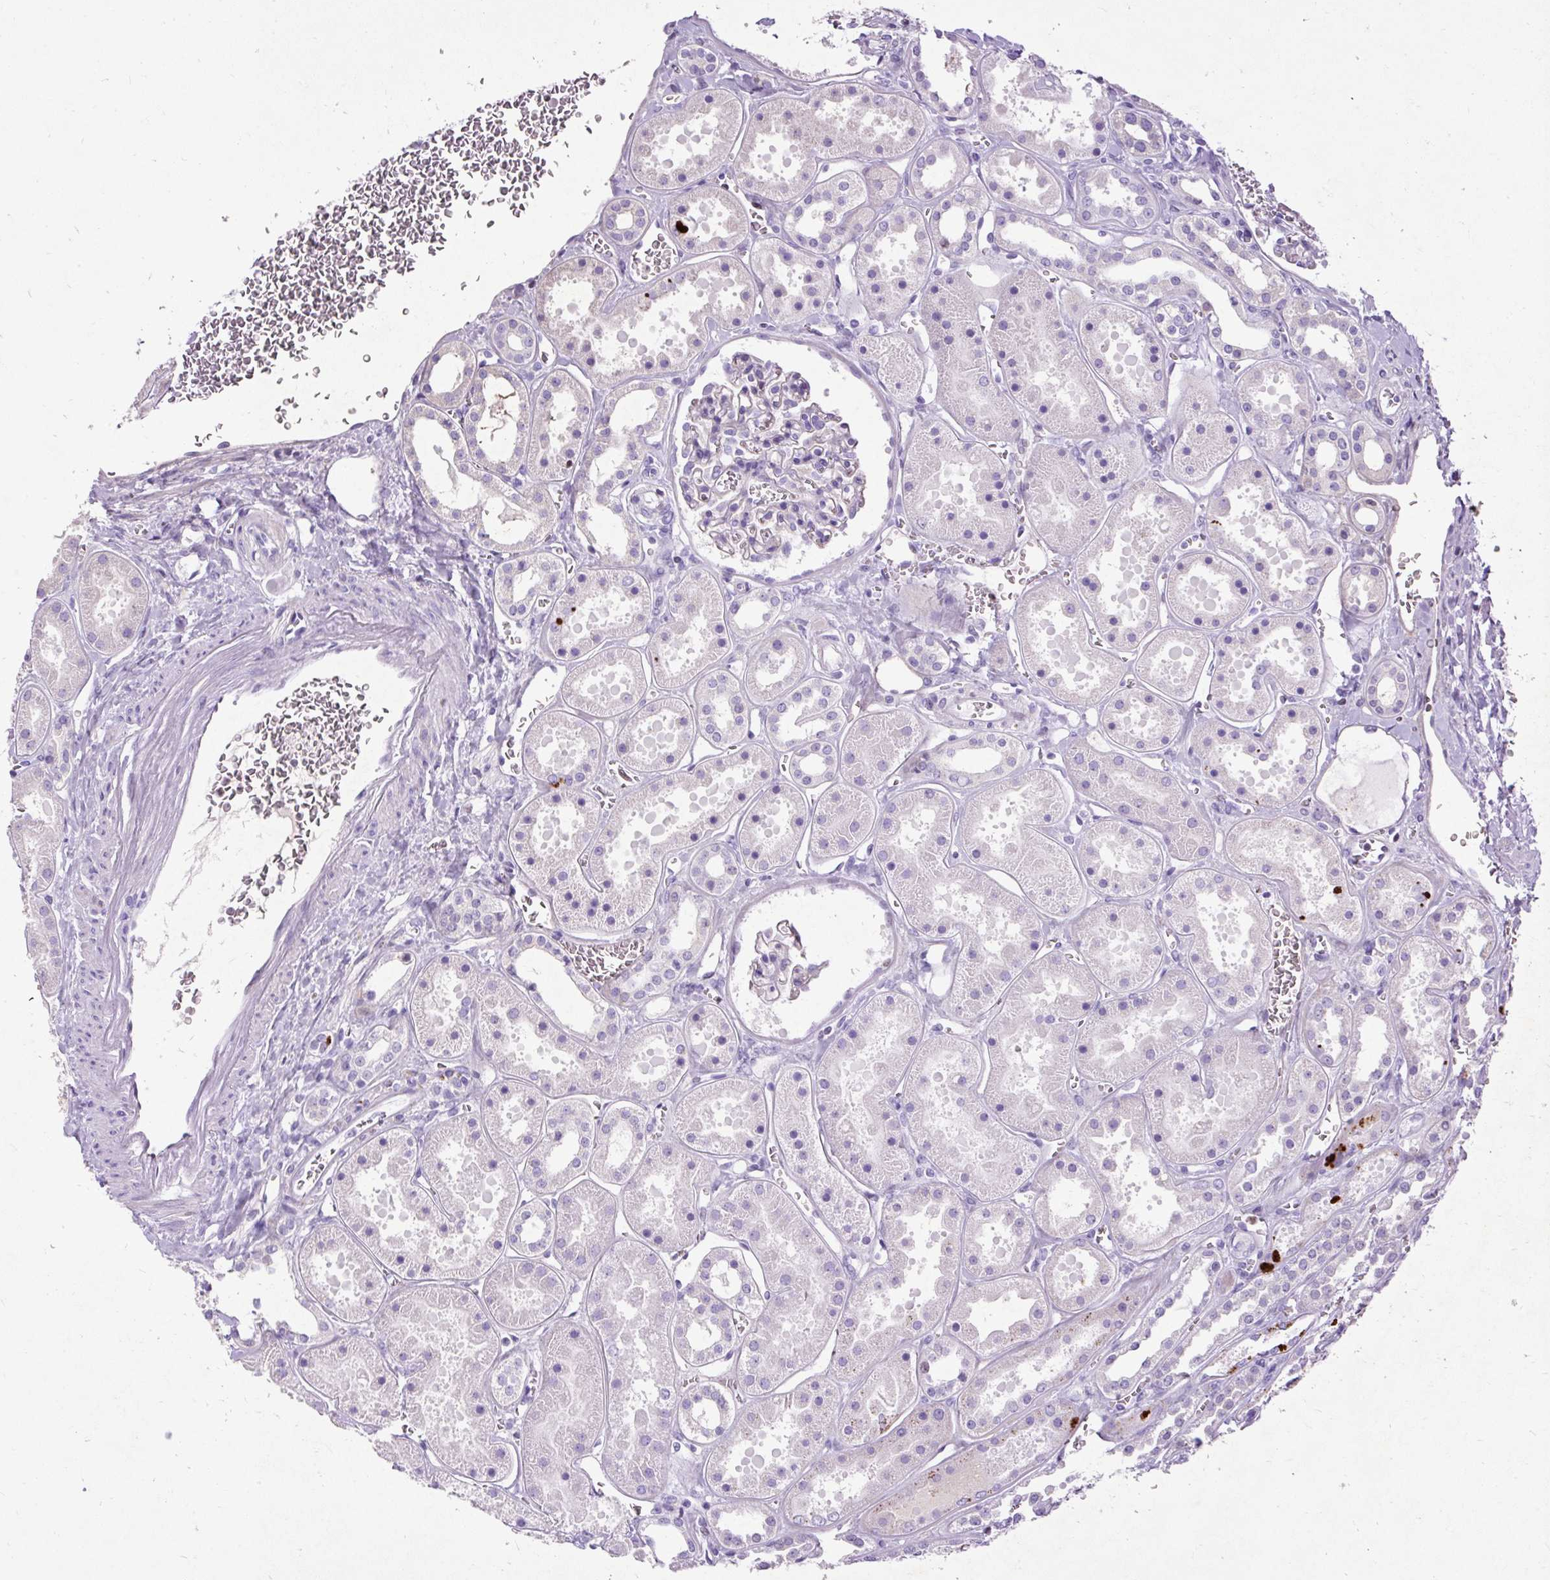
{"staining": {"intensity": "negative", "quantity": "none", "location": "none"}, "tissue": "kidney", "cell_type": "Cells in glomeruli", "image_type": "normal", "snomed": [{"axis": "morphology", "description": "Normal tissue, NOS"}, {"axis": "topography", "description": "Kidney"}], "caption": "Immunohistochemical staining of normal human kidney displays no significant expression in cells in glomeruli. The staining was performed using DAB (3,3'-diaminobenzidine) to visualize the protein expression in brown, while the nuclei were stained in blue with hematoxylin (Magnification: 20x).", "gene": "SPC24", "patient": {"sex": "female", "age": 41}}